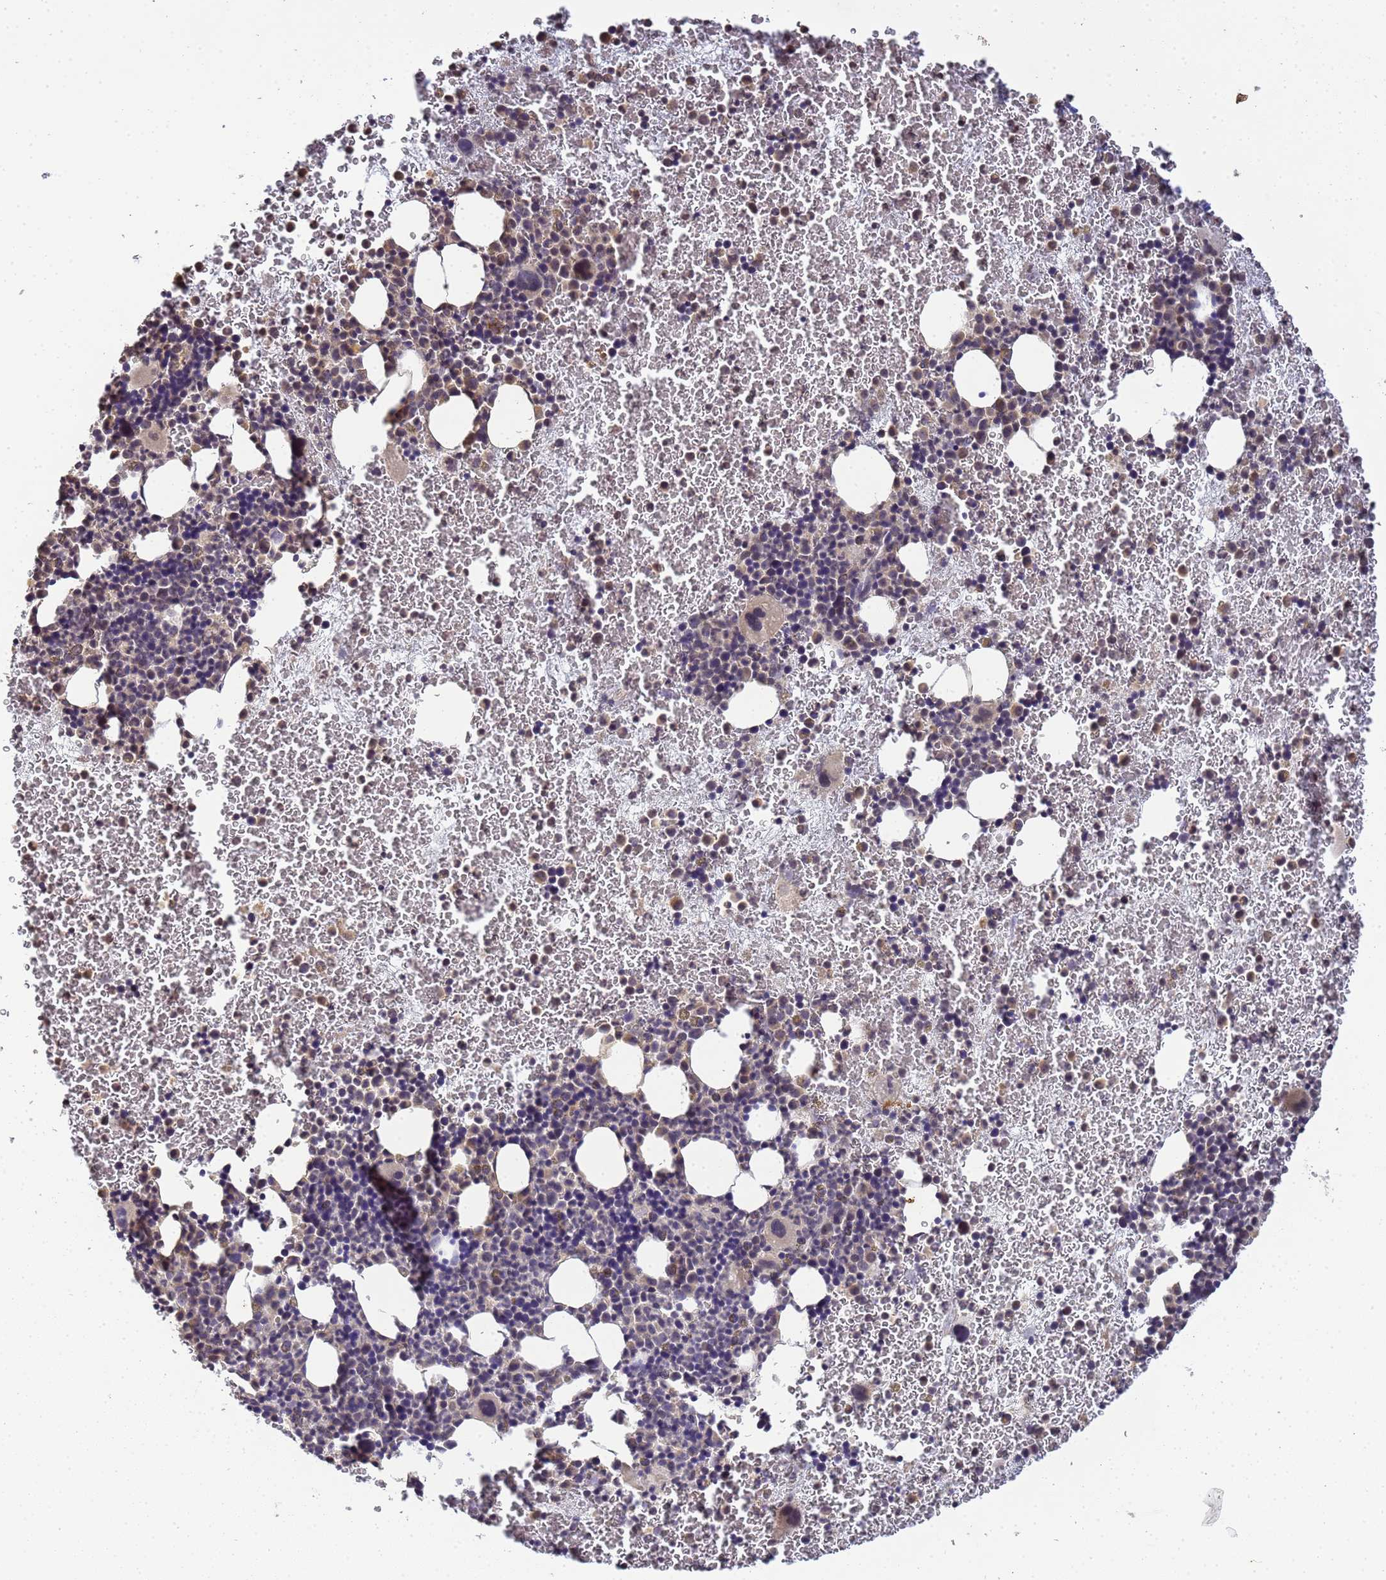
{"staining": {"intensity": "negative", "quantity": "none", "location": "none"}, "tissue": "bone marrow", "cell_type": "Hematopoietic cells", "image_type": "normal", "snomed": [{"axis": "morphology", "description": "Normal tissue, NOS"}, {"axis": "topography", "description": "Bone marrow"}], "caption": "This is an immunohistochemistry photomicrograph of normal bone marrow. There is no positivity in hematopoietic cells.", "gene": "MYL7", "patient": {"sex": "male", "age": 11}}